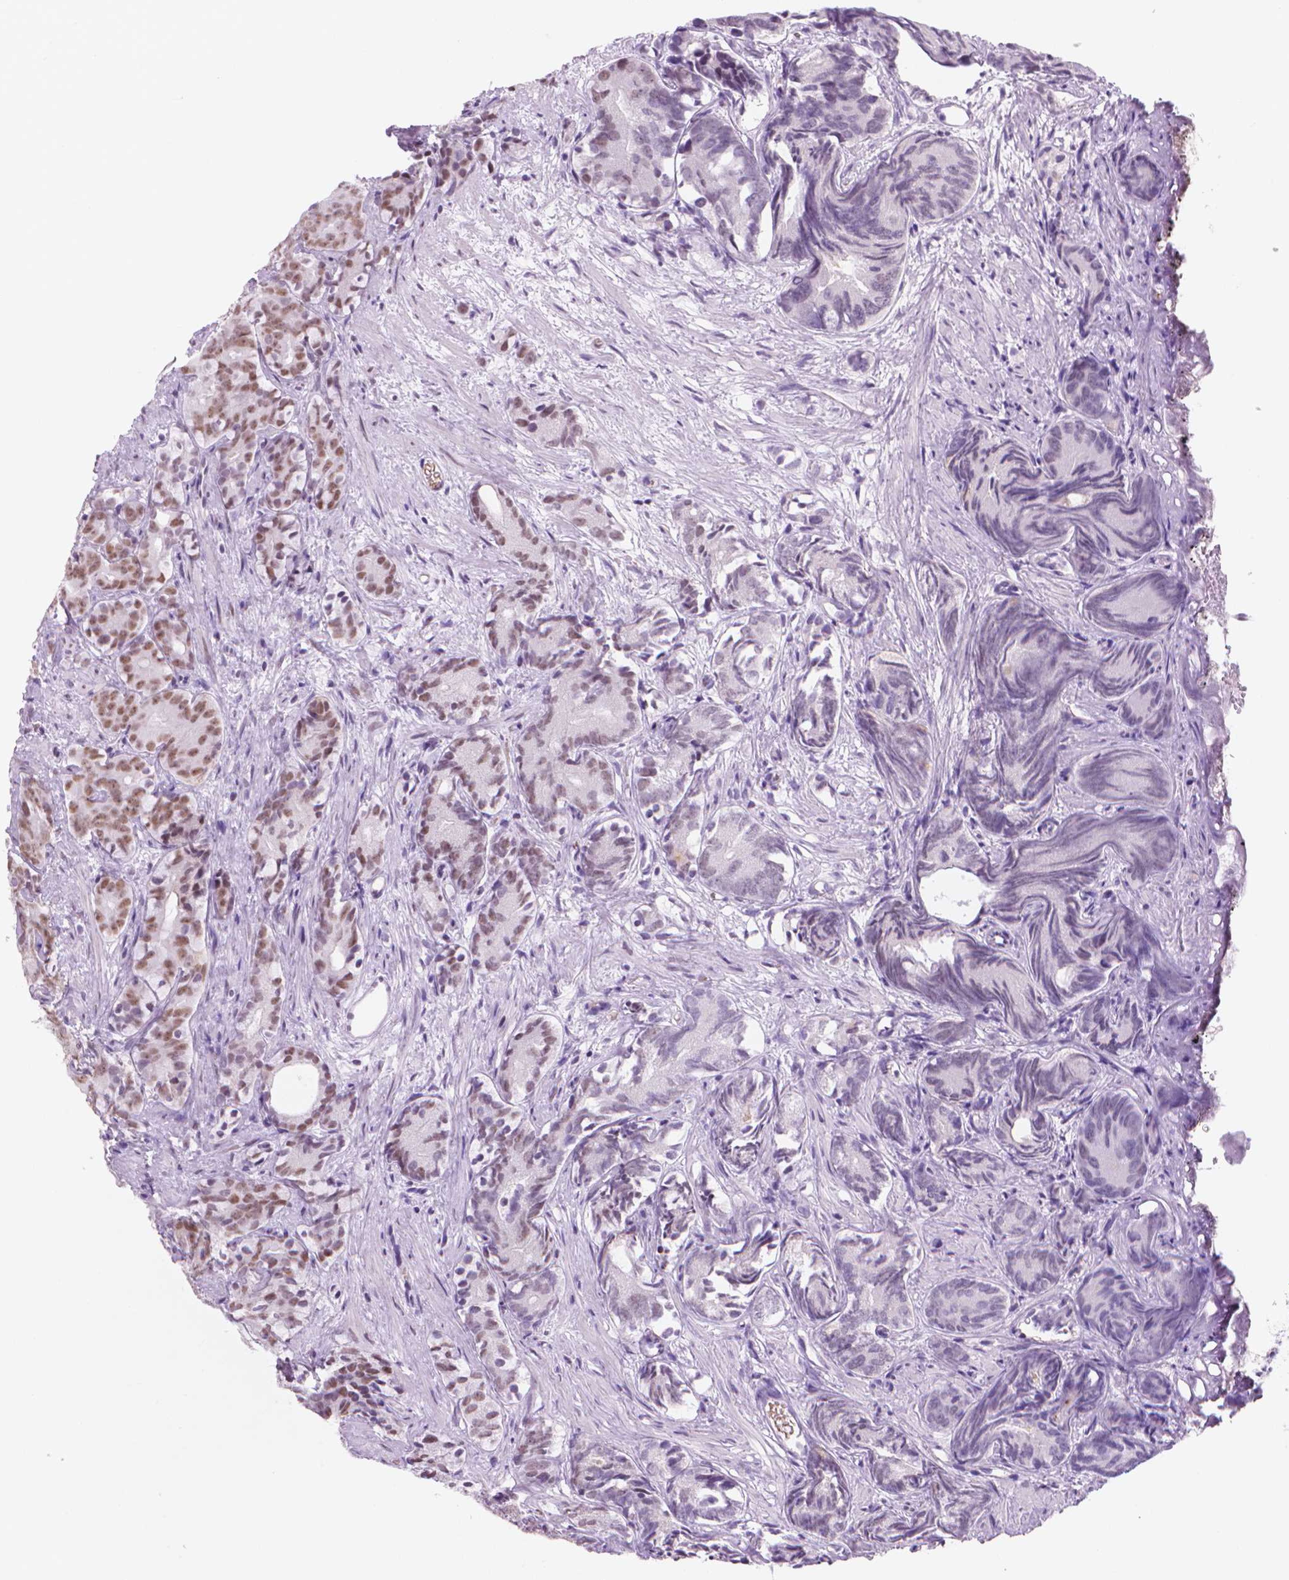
{"staining": {"intensity": "moderate", "quantity": "25%-75%", "location": "nuclear"}, "tissue": "prostate cancer", "cell_type": "Tumor cells", "image_type": "cancer", "snomed": [{"axis": "morphology", "description": "Adenocarcinoma, High grade"}, {"axis": "topography", "description": "Prostate"}], "caption": "The histopathology image displays immunohistochemical staining of prostate cancer (high-grade adenocarcinoma). There is moderate nuclear expression is seen in about 25%-75% of tumor cells. The staining was performed using DAB to visualize the protein expression in brown, while the nuclei were stained in blue with hematoxylin (Magnification: 20x).", "gene": "POLR3D", "patient": {"sex": "male", "age": 84}}